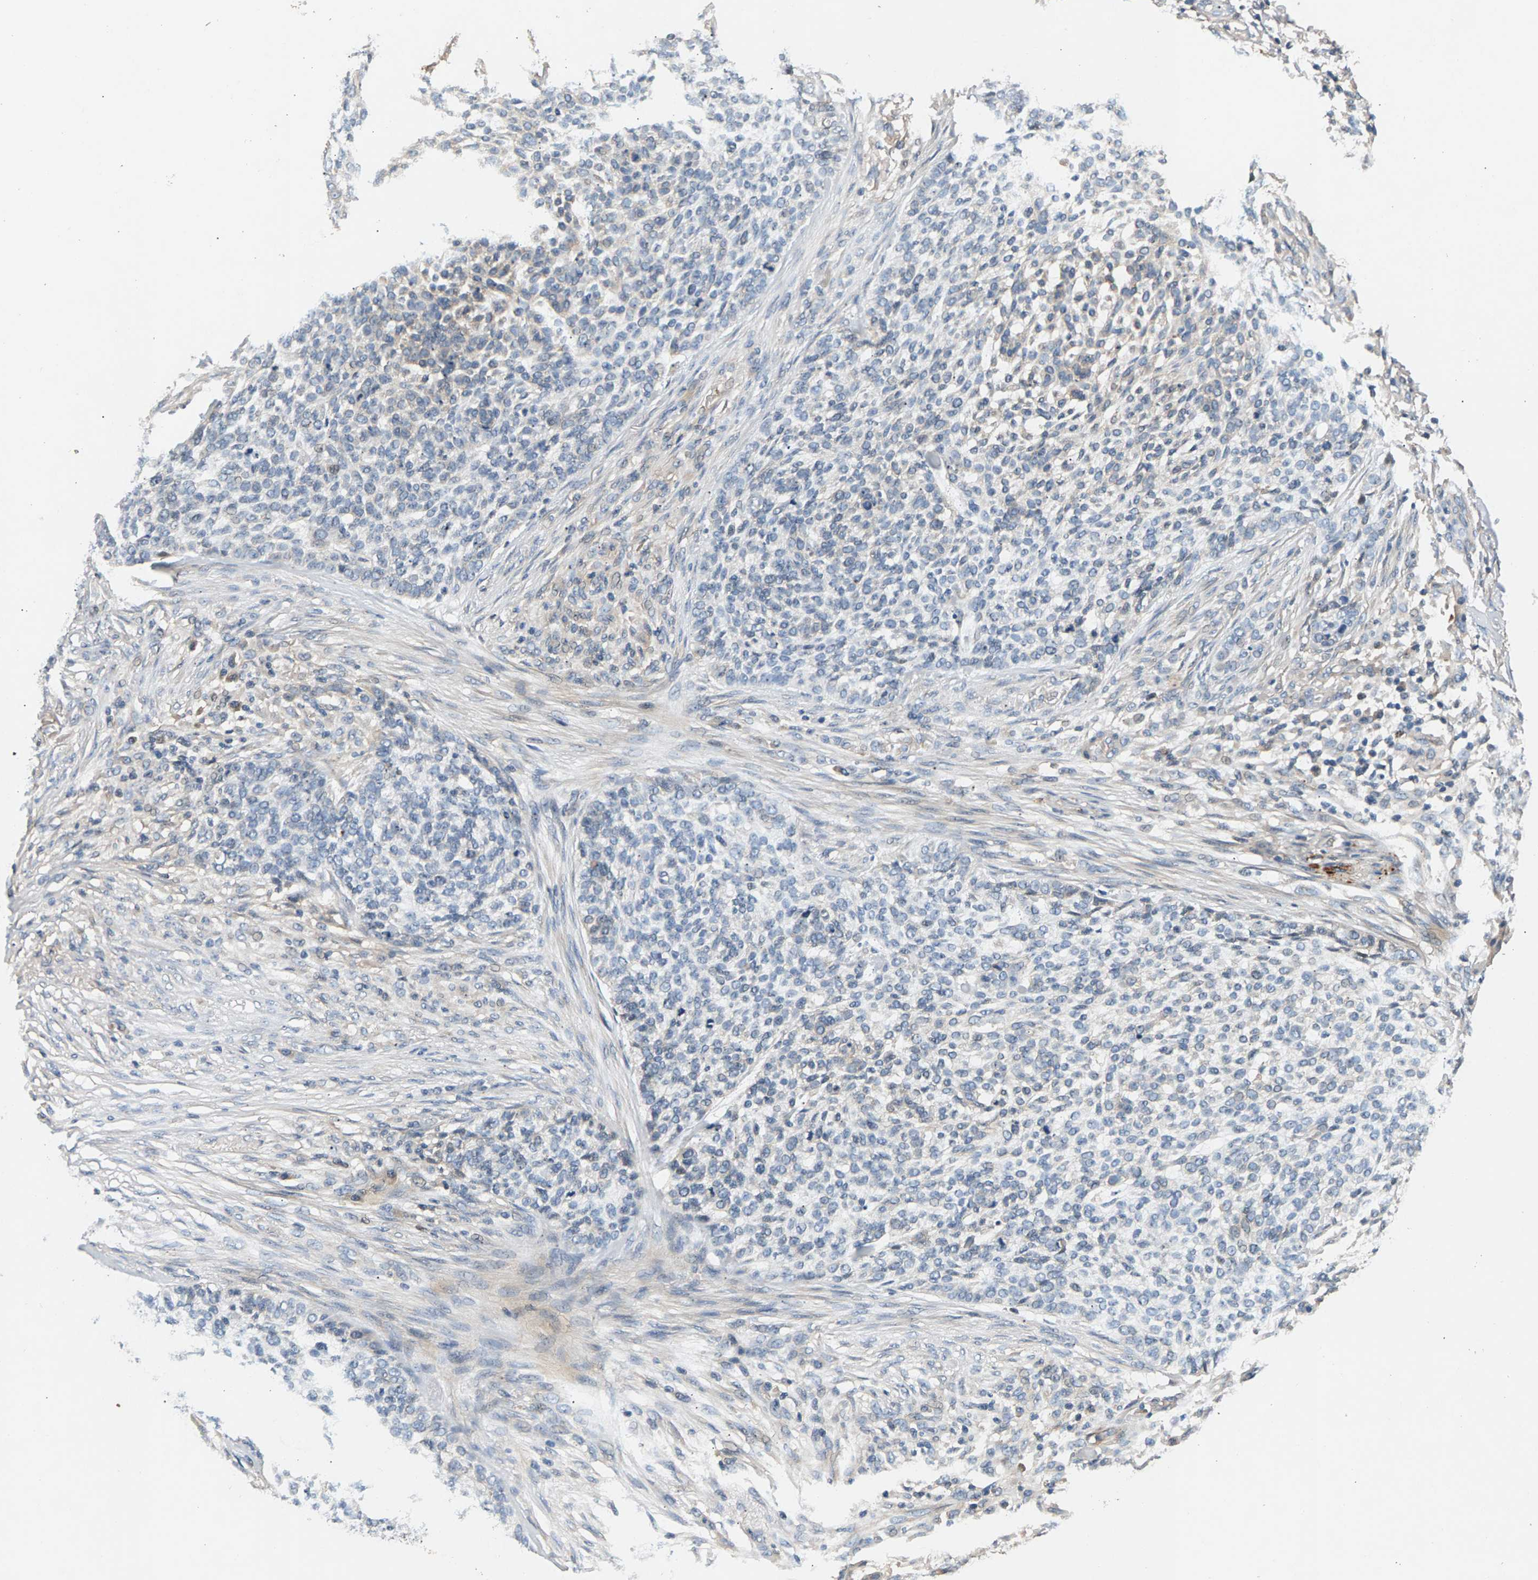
{"staining": {"intensity": "weak", "quantity": "<25%", "location": "cytoplasmic/membranous"}, "tissue": "skin cancer", "cell_type": "Tumor cells", "image_type": "cancer", "snomed": [{"axis": "morphology", "description": "Basal cell carcinoma"}, {"axis": "topography", "description": "Skin"}], "caption": "DAB immunohistochemical staining of human skin cancer displays no significant positivity in tumor cells. The staining was performed using DAB to visualize the protein expression in brown, while the nuclei were stained in blue with hematoxylin (Magnification: 20x).", "gene": "FAM78A", "patient": {"sex": "female", "age": 64}}